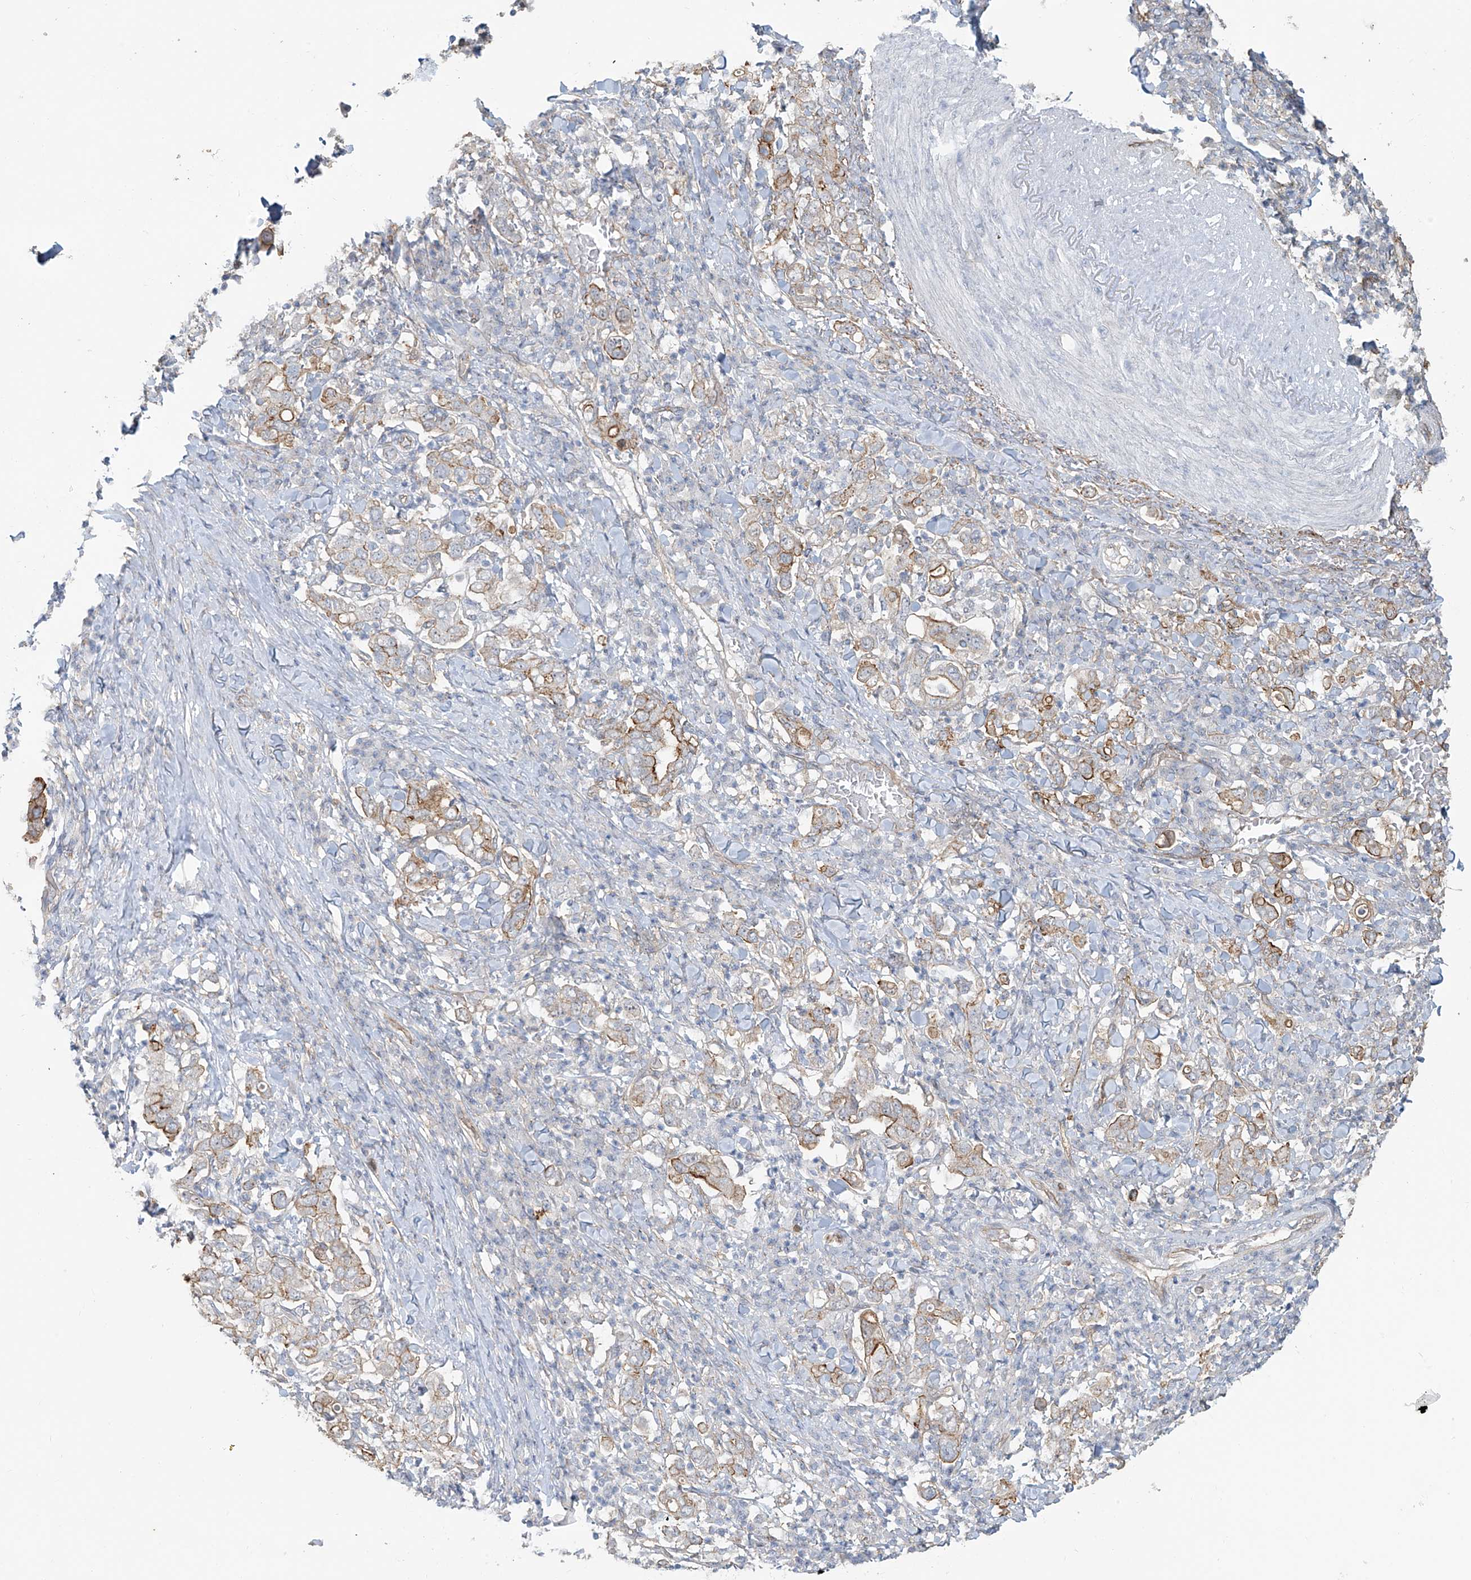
{"staining": {"intensity": "moderate", "quantity": "25%-75%", "location": "cytoplasmic/membranous"}, "tissue": "stomach cancer", "cell_type": "Tumor cells", "image_type": "cancer", "snomed": [{"axis": "morphology", "description": "Adenocarcinoma, NOS"}, {"axis": "topography", "description": "Stomach, upper"}], "caption": "IHC (DAB (3,3'-diaminobenzidine)) staining of adenocarcinoma (stomach) displays moderate cytoplasmic/membranous protein staining in approximately 25%-75% of tumor cells. The protein is shown in brown color, while the nuclei are stained blue.", "gene": "TUBE1", "patient": {"sex": "male", "age": 62}}